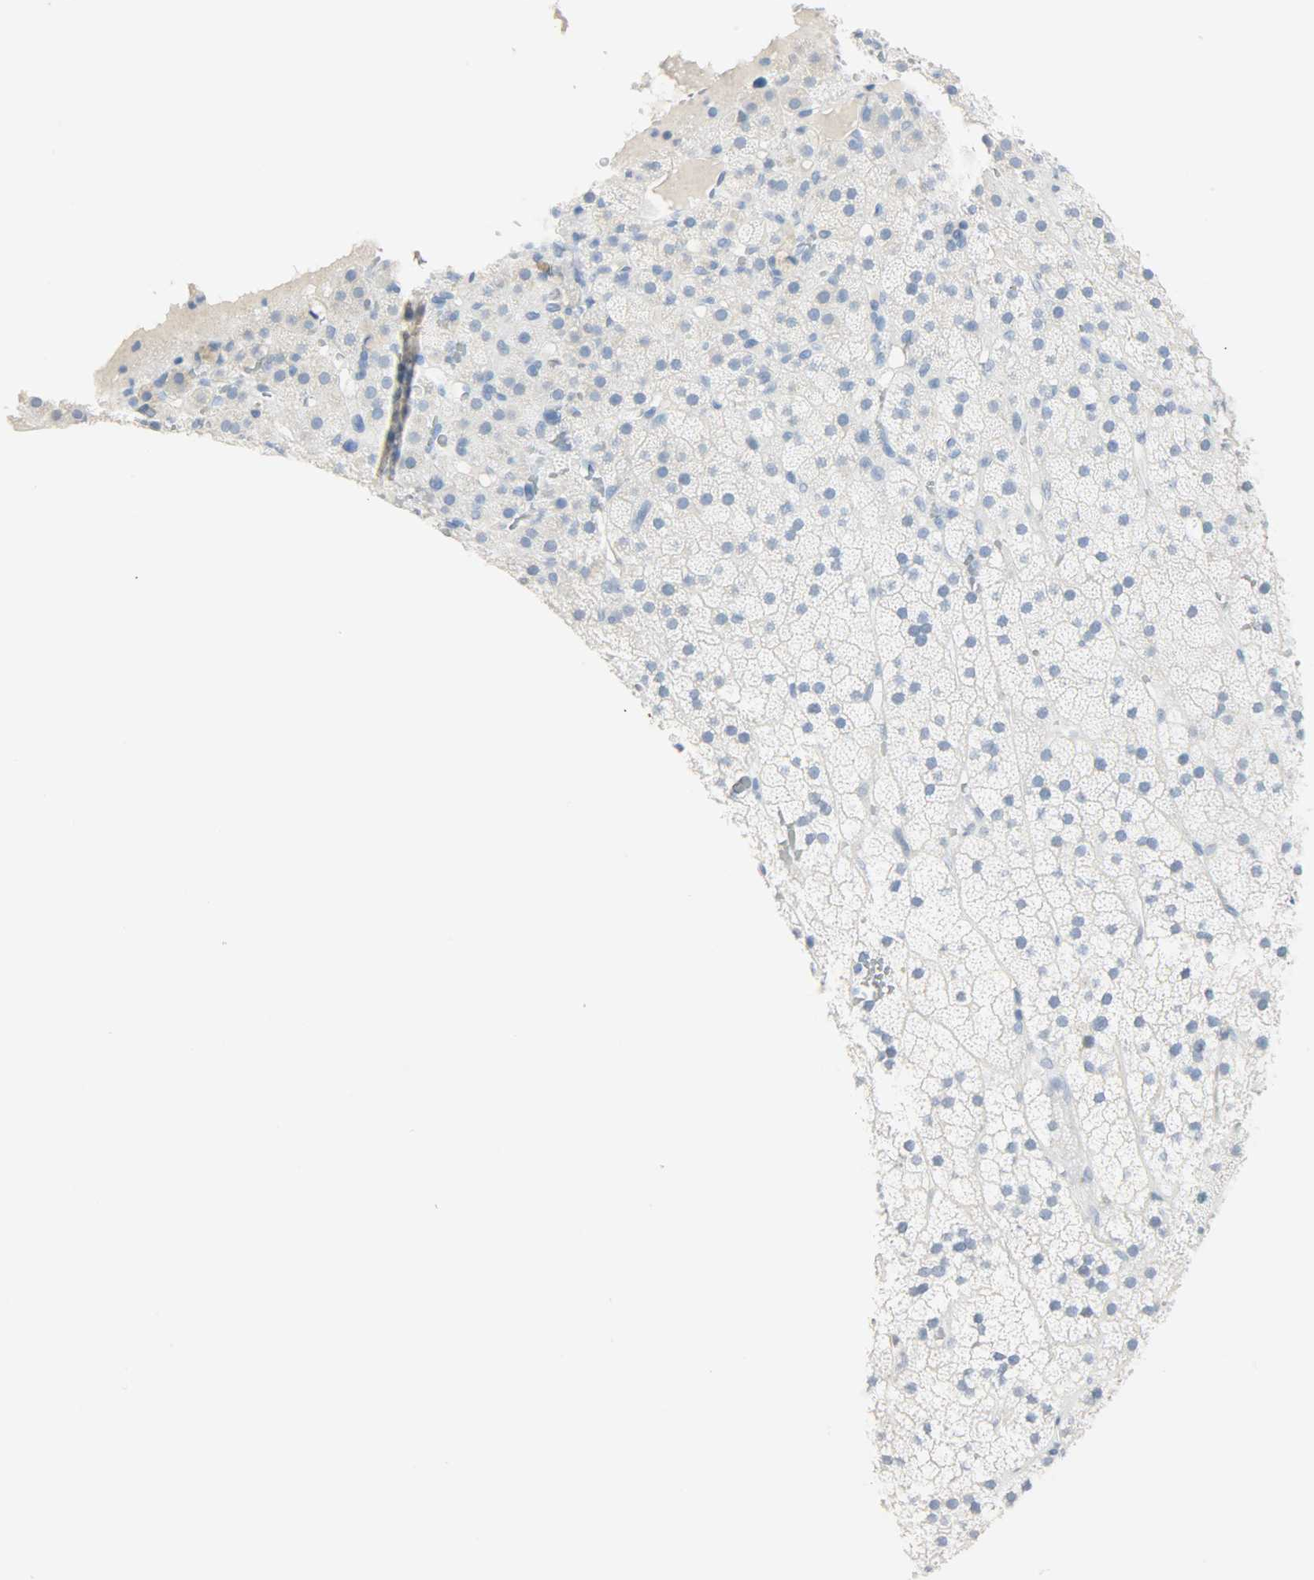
{"staining": {"intensity": "negative", "quantity": "none", "location": "none"}, "tissue": "adrenal gland", "cell_type": "Glandular cells", "image_type": "normal", "snomed": [{"axis": "morphology", "description": "Normal tissue, NOS"}, {"axis": "topography", "description": "Adrenal gland"}], "caption": "High power microscopy photomicrograph of an immunohistochemistry (IHC) image of normal adrenal gland, revealing no significant positivity in glandular cells.", "gene": "HELLS", "patient": {"sex": "male", "age": 35}}